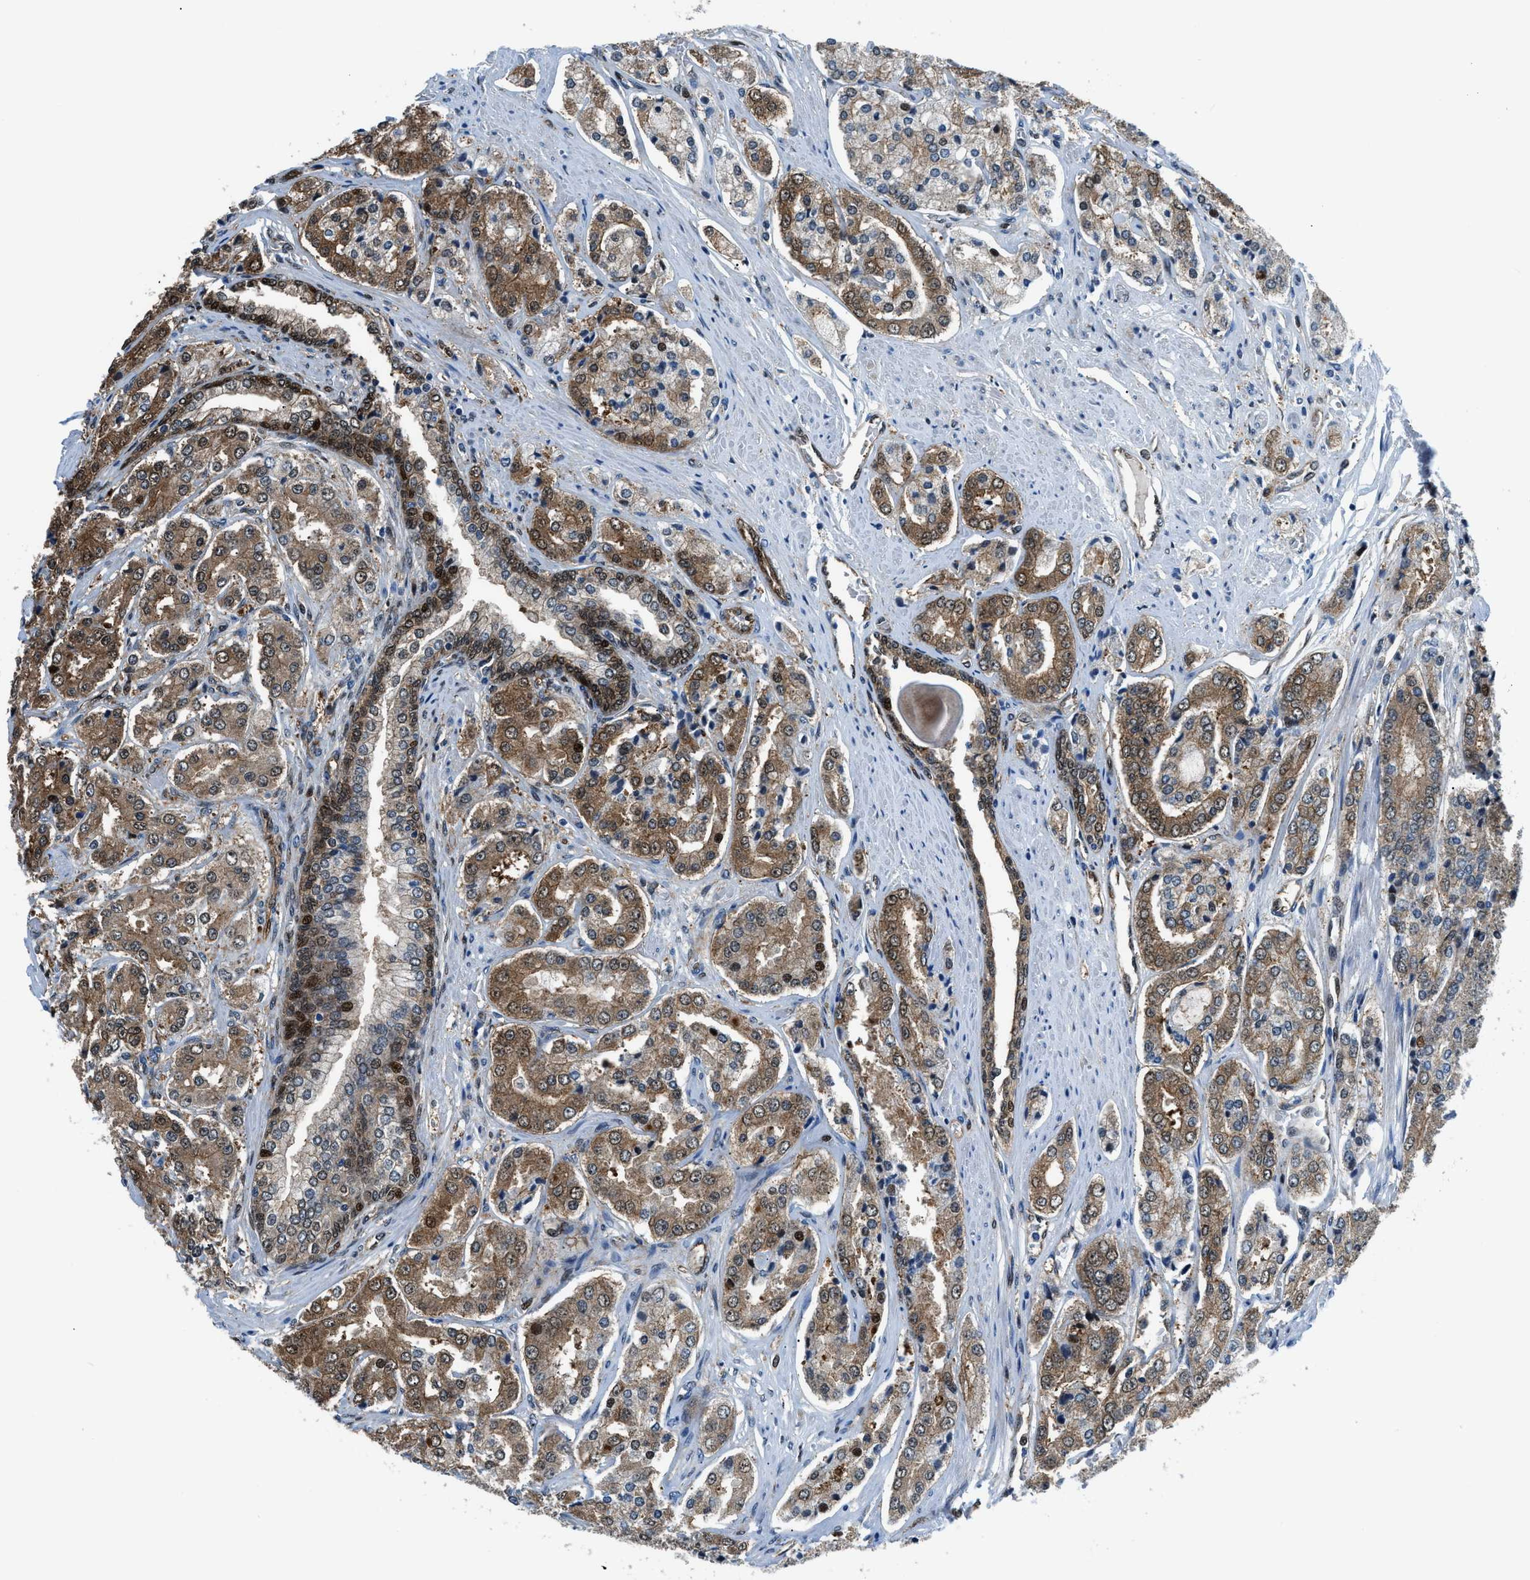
{"staining": {"intensity": "strong", "quantity": "<25%", "location": "cytoplasmic/membranous,nuclear"}, "tissue": "prostate cancer", "cell_type": "Tumor cells", "image_type": "cancer", "snomed": [{"axis": "morphology", "description": "Adenocarcinoma, High grade"}, {"axis": "topography", "description": "Prostate"}], "caption": "Immunohistochemical staining of human prostate cancer demonstrates medium levels of strong cytoplasmic/membranous and nuclear protein positivity in approximately <25% of tumor cells.", "gene": "YWHAE", "patient": {"sex": "male", "age": 65}}